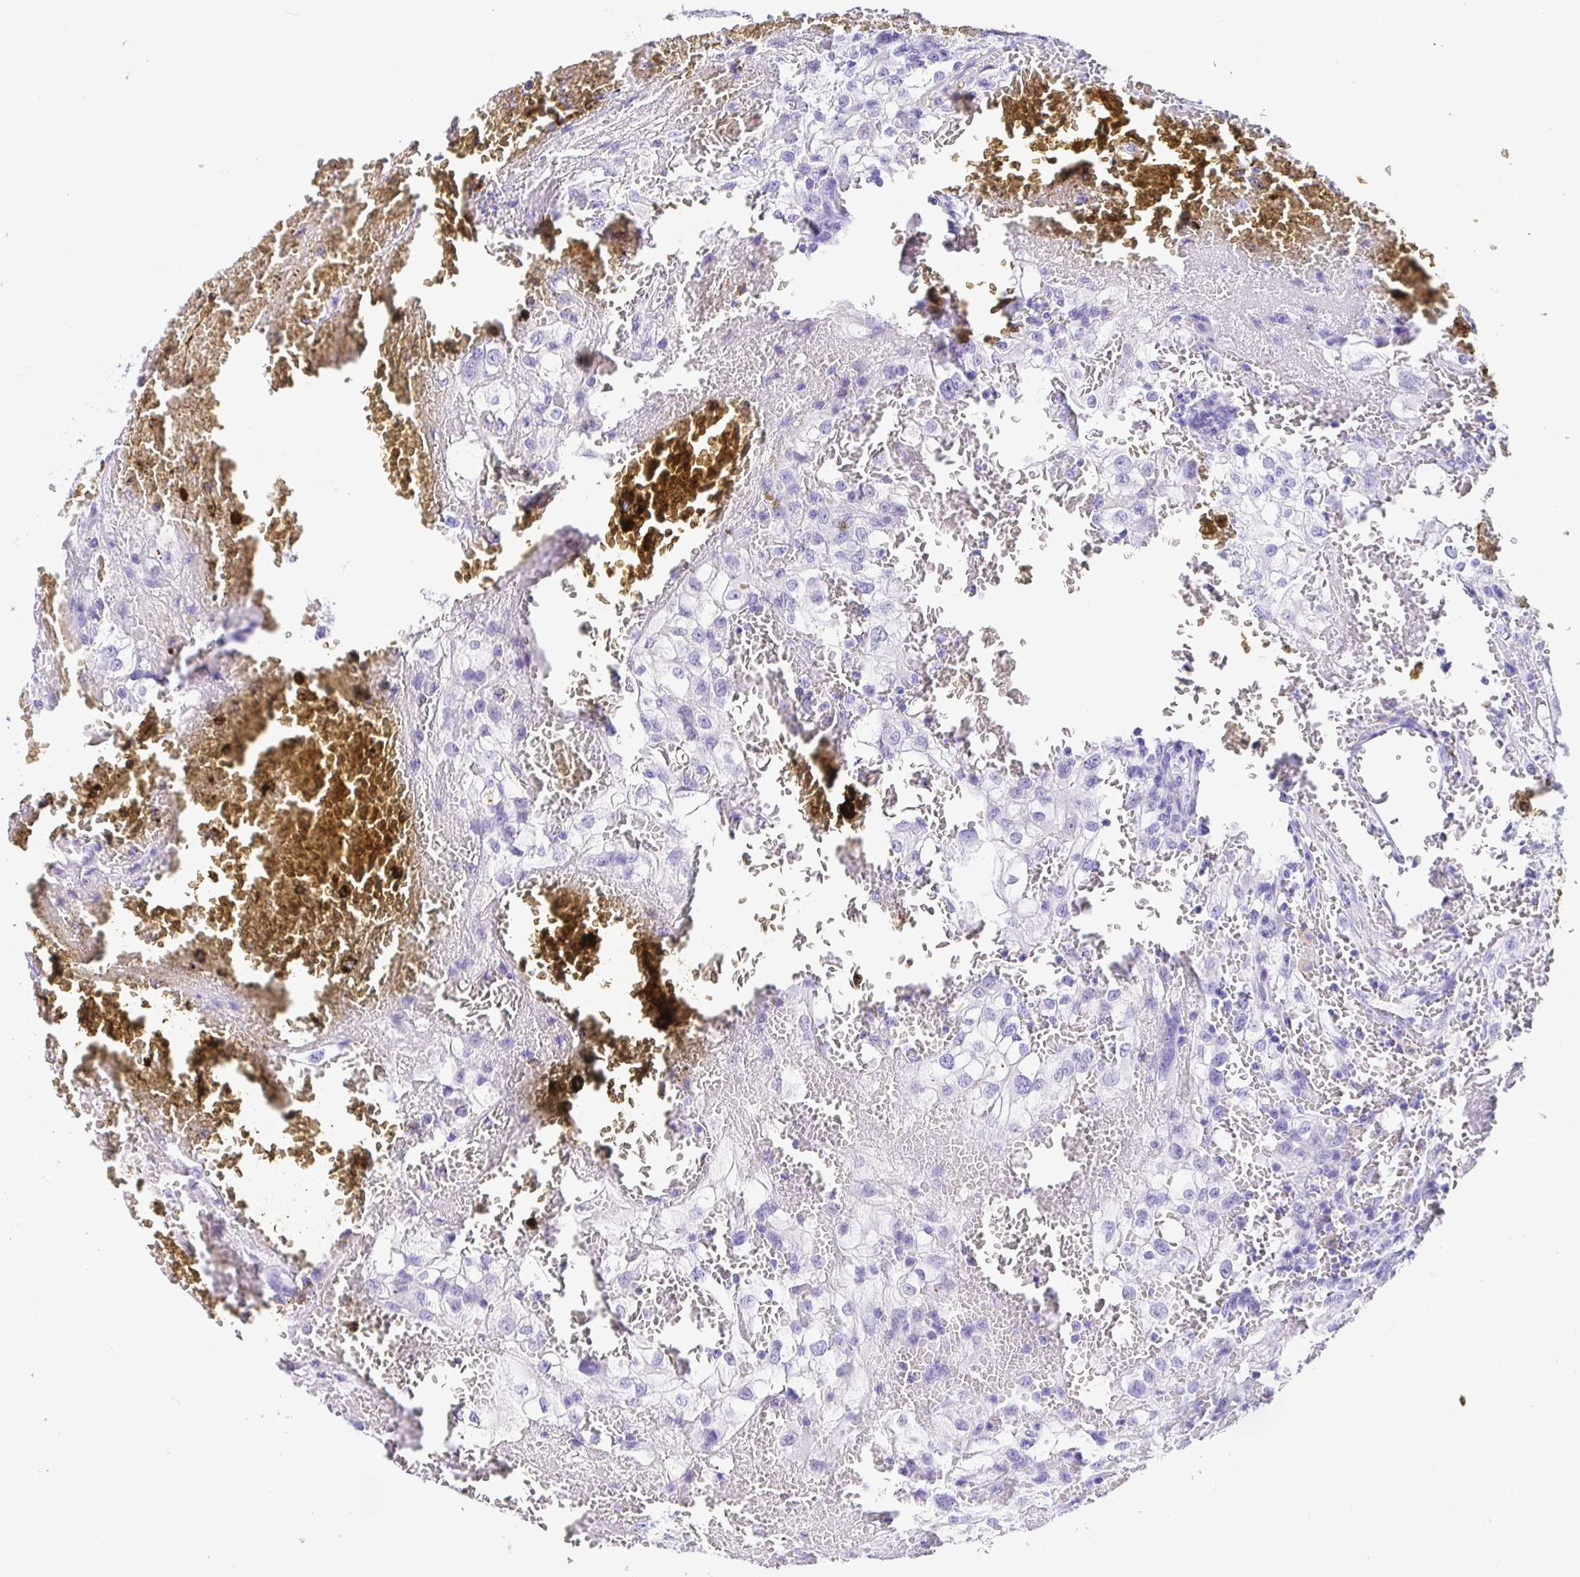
{"staining": {"intensity": "negative", "quantity": "none", "location": "none"}, "tissue": "renal cancer", "cell_type": "Tumor cells", "image_type": "cancer", "snomed": [{"axis": "morphology", "description": "Adenocarcinoma, NOS"}, {"axis": "topography", "description": "Kidney"}], "caption": "An image of human renal adenocarcinoma is negative for staining in tumor cells.", "gene": "PRAMEF19", "patient": {"sex": "female", "age": 74}}